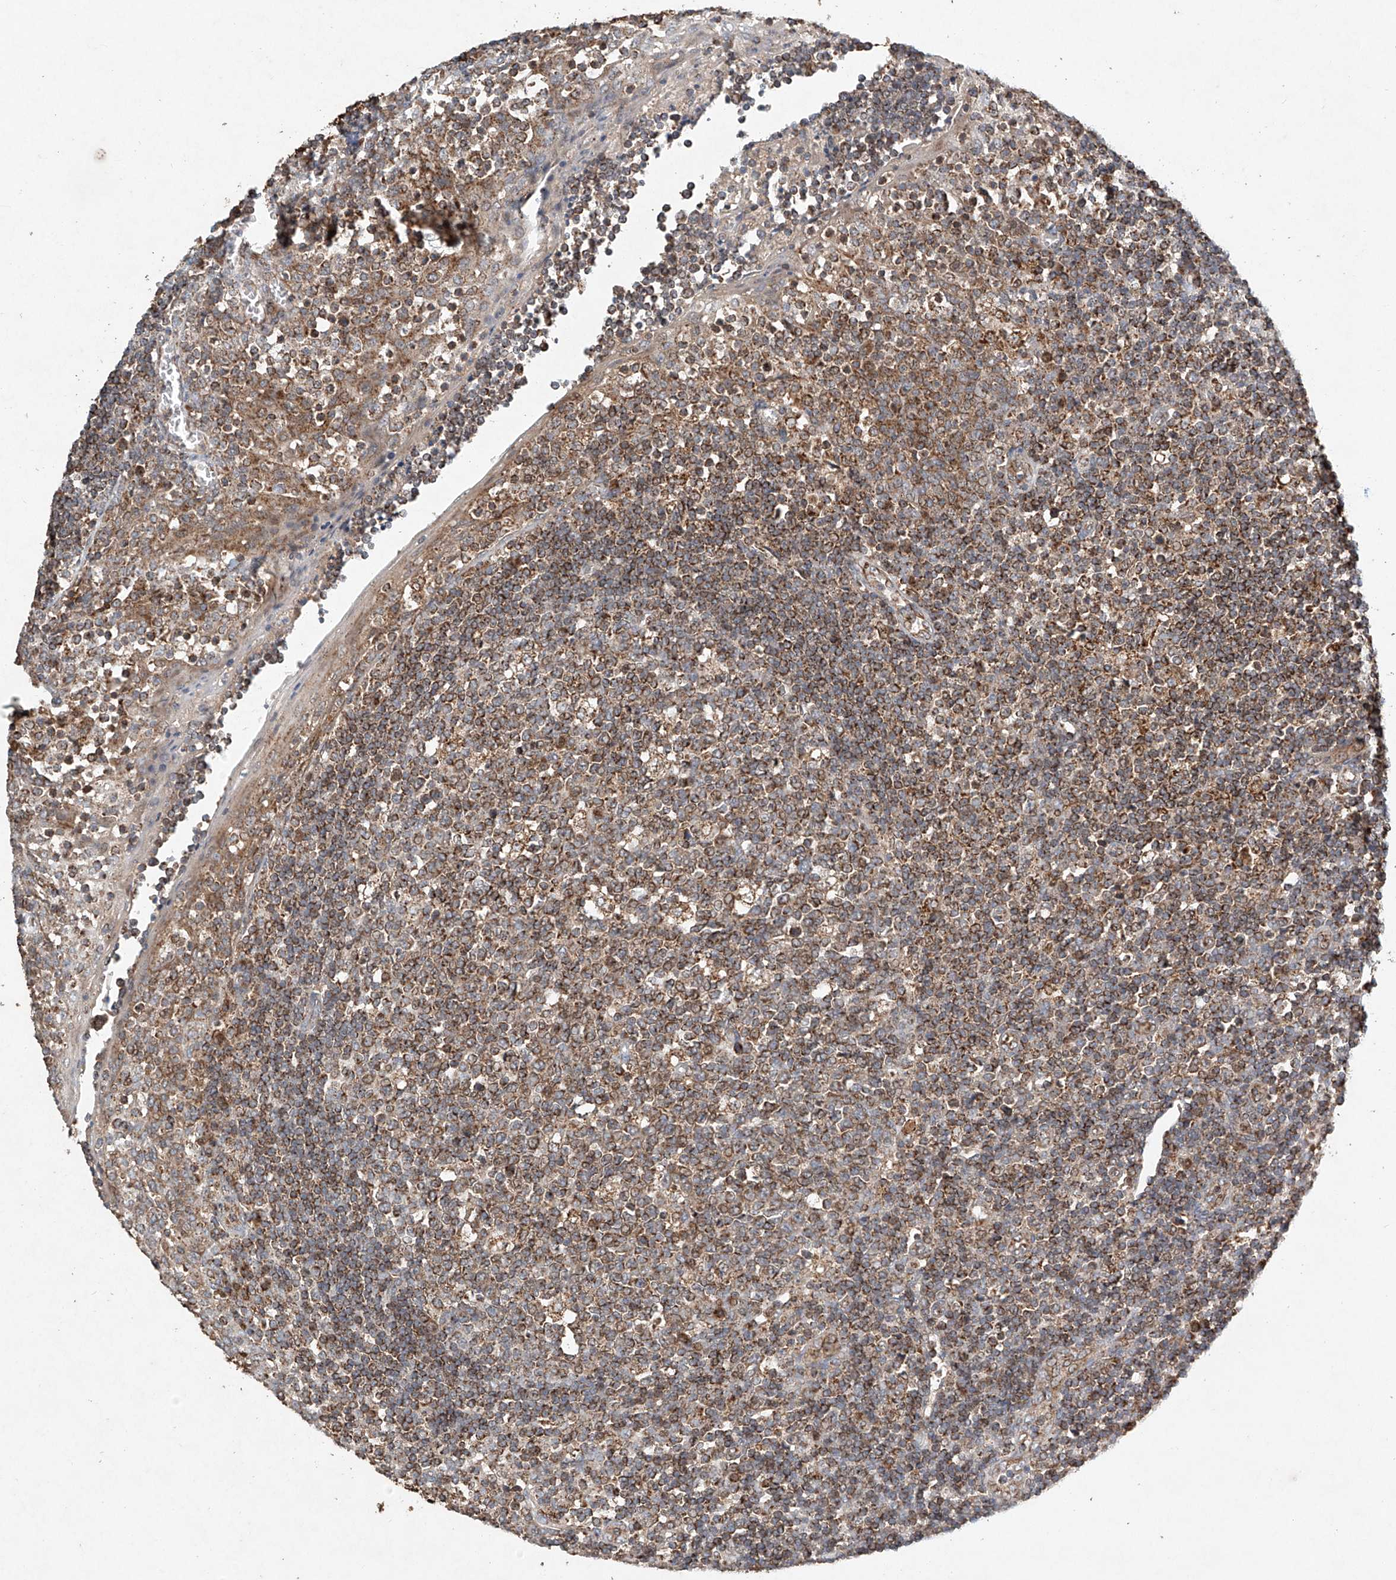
{"staining": {"intensity": "moderate", "quantity": "25%-75%", "location": "cytoplasmic/membranous"}, "tissue": "tonsil", "cell_type": "Germinal center cells", "image_type": "normal", "snomed": [{"axis": "morphology", "description": "Normal tissue, NOS"}, {"axis": "topography", "description": "Tonsil"}], "caption": "Immunohistochemistry (IHC) (DAB (3,3'-diaminobenzidine)) staining of normal human tonsil exhibits moderate cytoplasmic/membranous protein positivity in about 25%-75% of germinal center cells. The staining was performed using DAB, with brown indicating positive protein expression. Nuclei are stained blue with hematoxylin.", "gene": "DCAF11", "patient": {"sex": "female", "age": 19}}